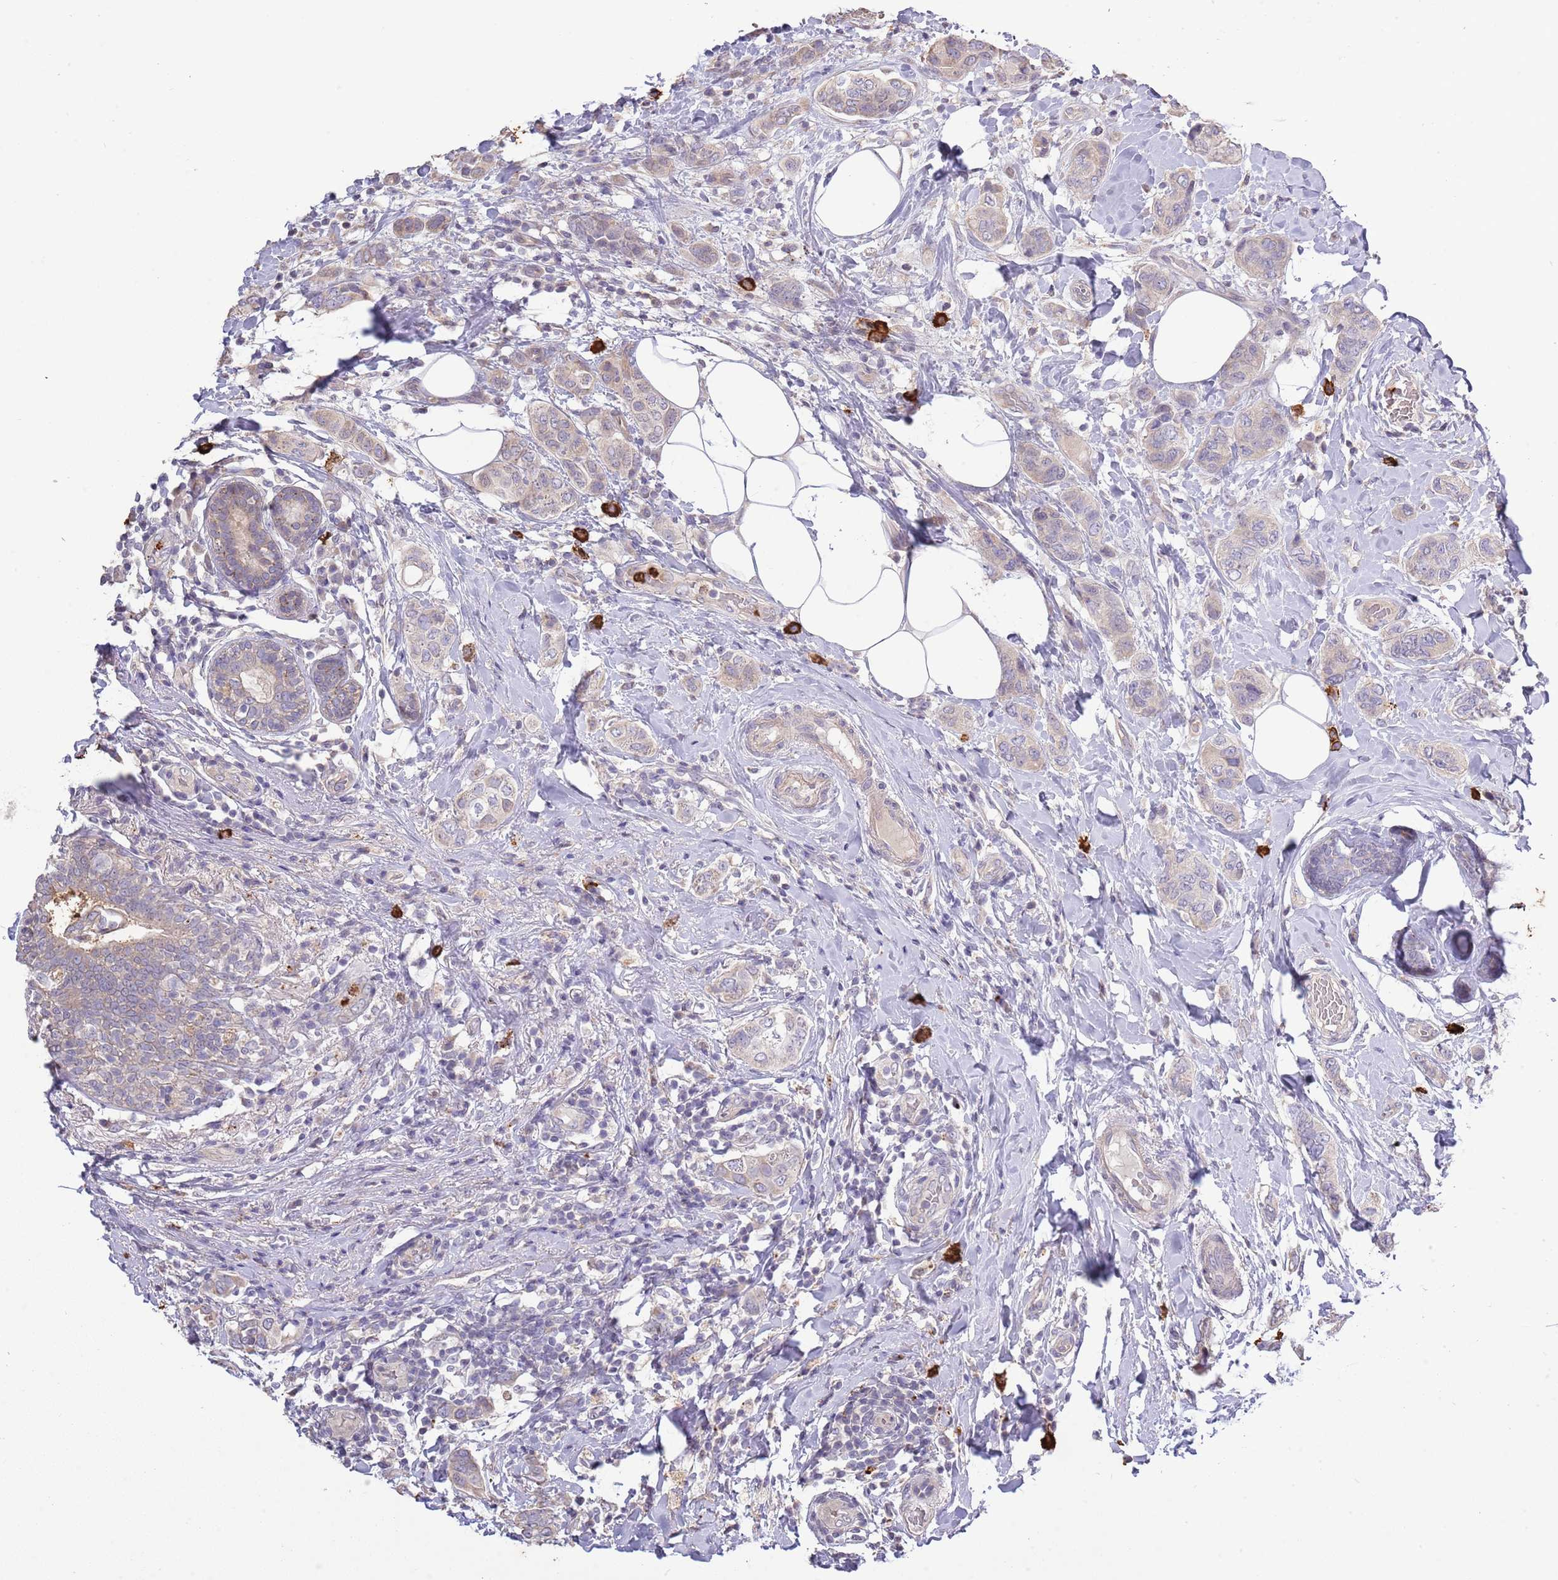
{"staining": {"intensity": "weak", "quantity": ">75%", "location": "cytoplasmic/membranous"}, "tissue": "breast cancer", "cell_type": "Tumor cells", "image_type": "cancer", "snomed": [{"axis": "morphology", "description": "Lobular carcinoma"}, {"axis": "topography", "description": "Breast"}], "caption": "Immunohistochemical staining of human breast lobular carcinoma reveals low levels of weak cytoplasmic/membranous expression in about >75% of tumor cells.", "gene": "P2RY13", "patient": {"sex": "female", "age": 51}}